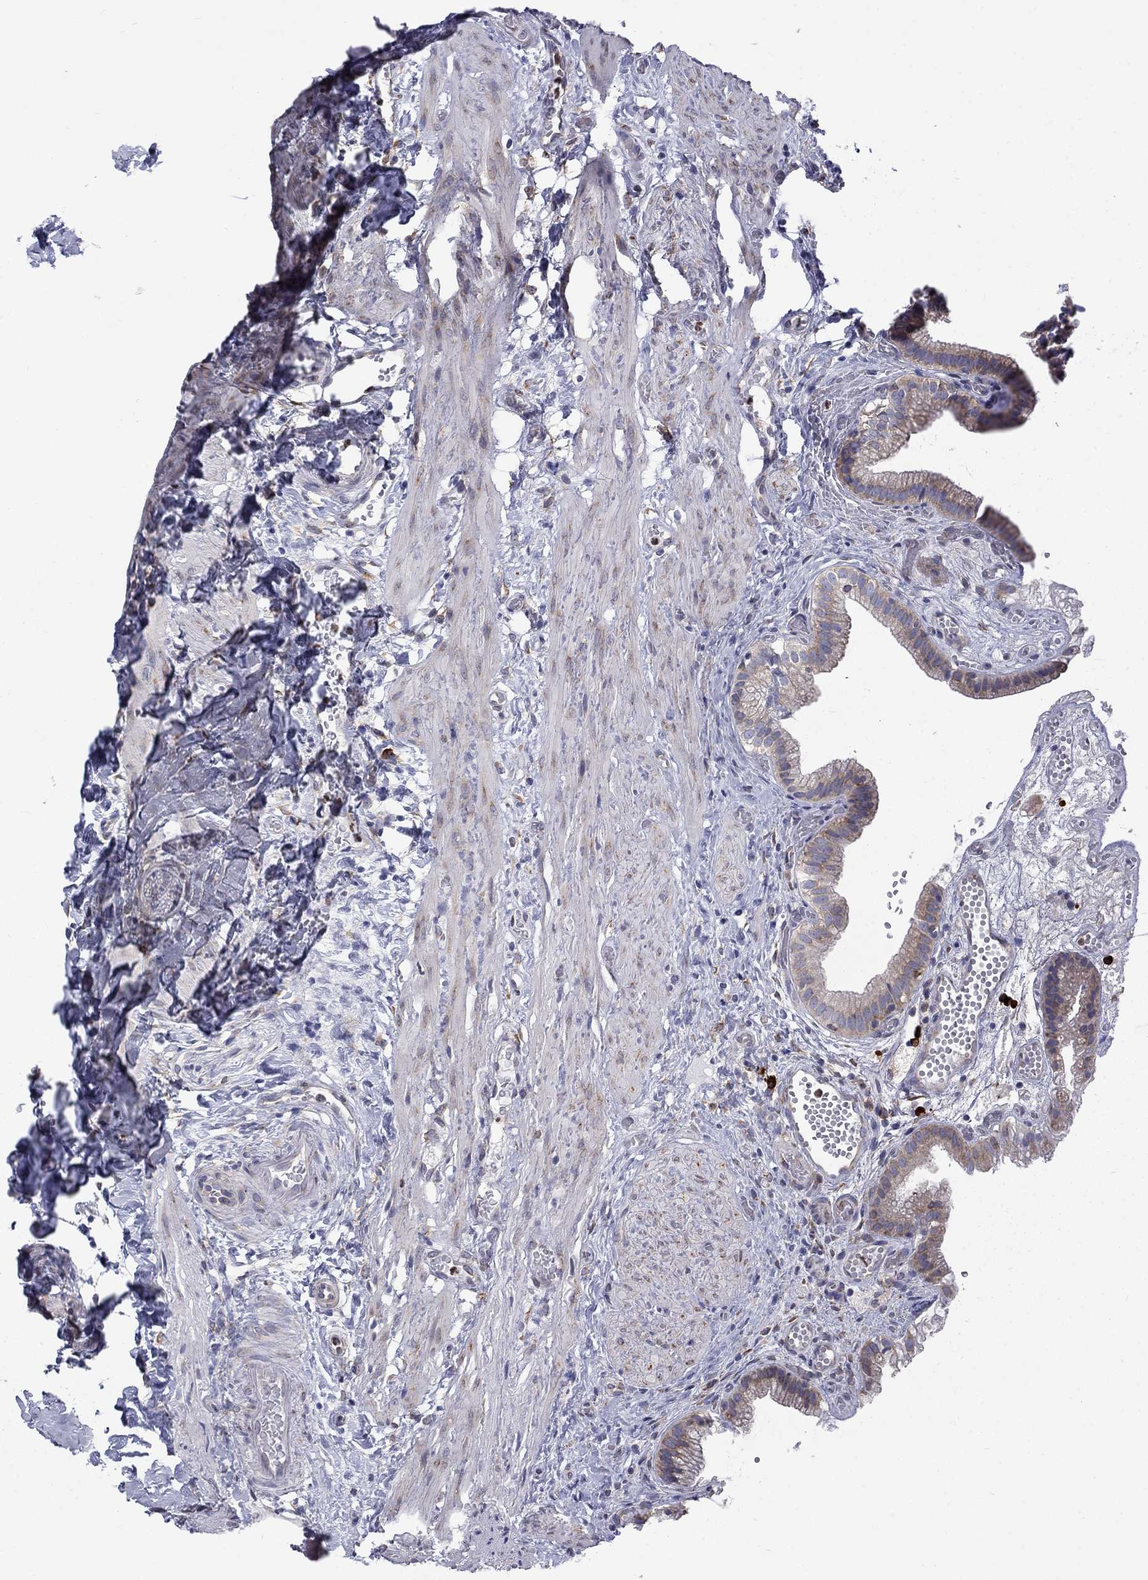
{"staining": {"intensity": "weak", "quantity": "25%-75%", "location": "cytoplasmic/membranous"}, "tissue": "gallbladder", "cell_type": "Glandular cells", "image_type": "normal", "snomed": [{"axis": "morphology", "description": "Normal tissue, NOS"}, {"axis": "topography", "description": "Gallbladder"}], "caption": "DAB (3,3'-diaminobenzidine) immunohistochemical staining of benign gallbladder exhibits weak cytoplasmic/membranous protein positivity in about 25%-75% of glandular cells.", "gene": "PABPC4", "patient": {"sex": "female", "age": 24}}